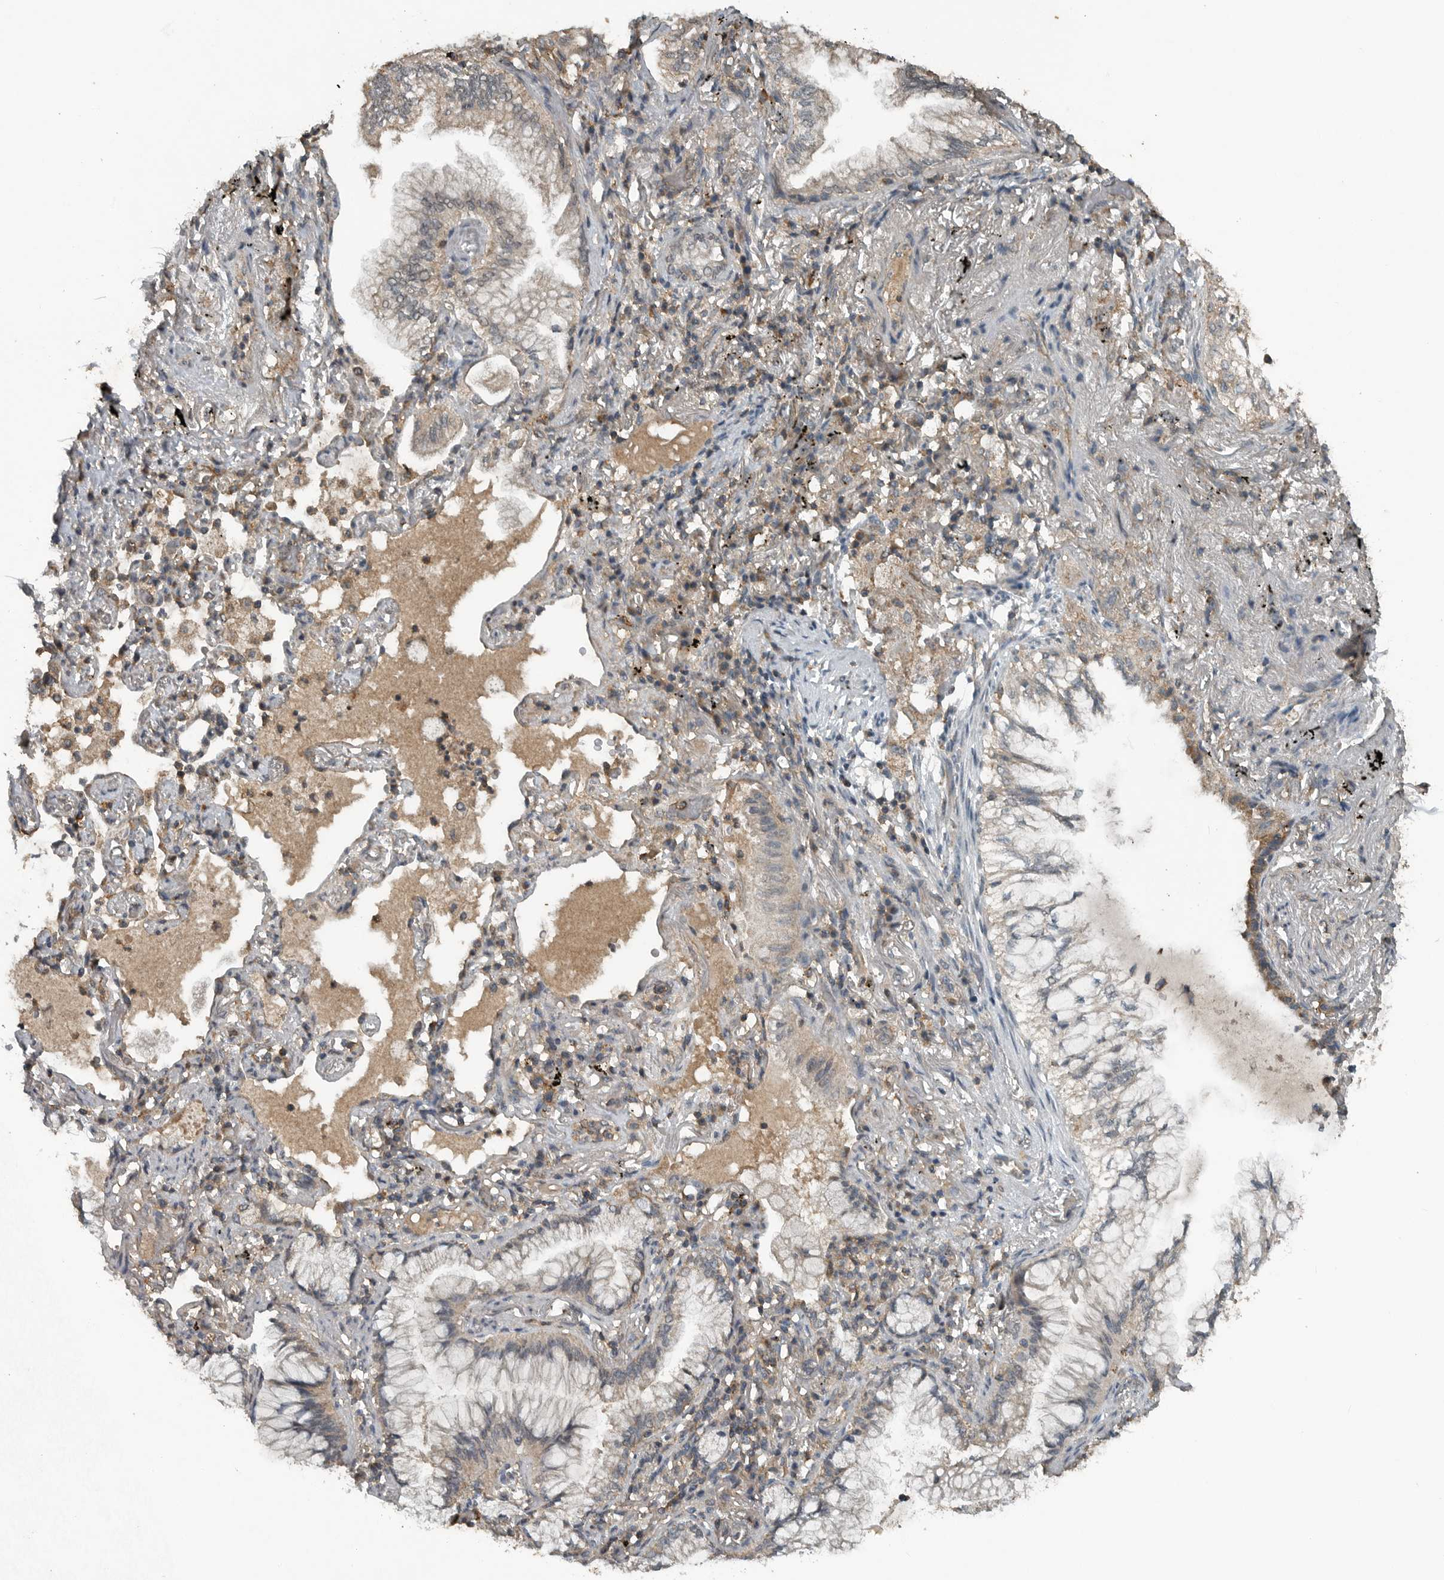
{"staining": {"intensity": "weak", "quantity": "25%-75%", "location": "cytoplasmic/membranous"}, "tissue": "lung cancer", "cell_type": "Tumor cells", "image_type": "cancer", "snomed": [{"axis": "morphology", "description": "Adenocarcinoma, NOS"}, {"axis": "topography", "description": "Lung"}], "caption": "Brown immunohistochemical staining in human lung cancer exhibits weak cytoplasmic/membranous expression in about 25%-75% of tumor cells.", "gene": "IL6ST", "patient": {"sex": "female", "age": 70}}